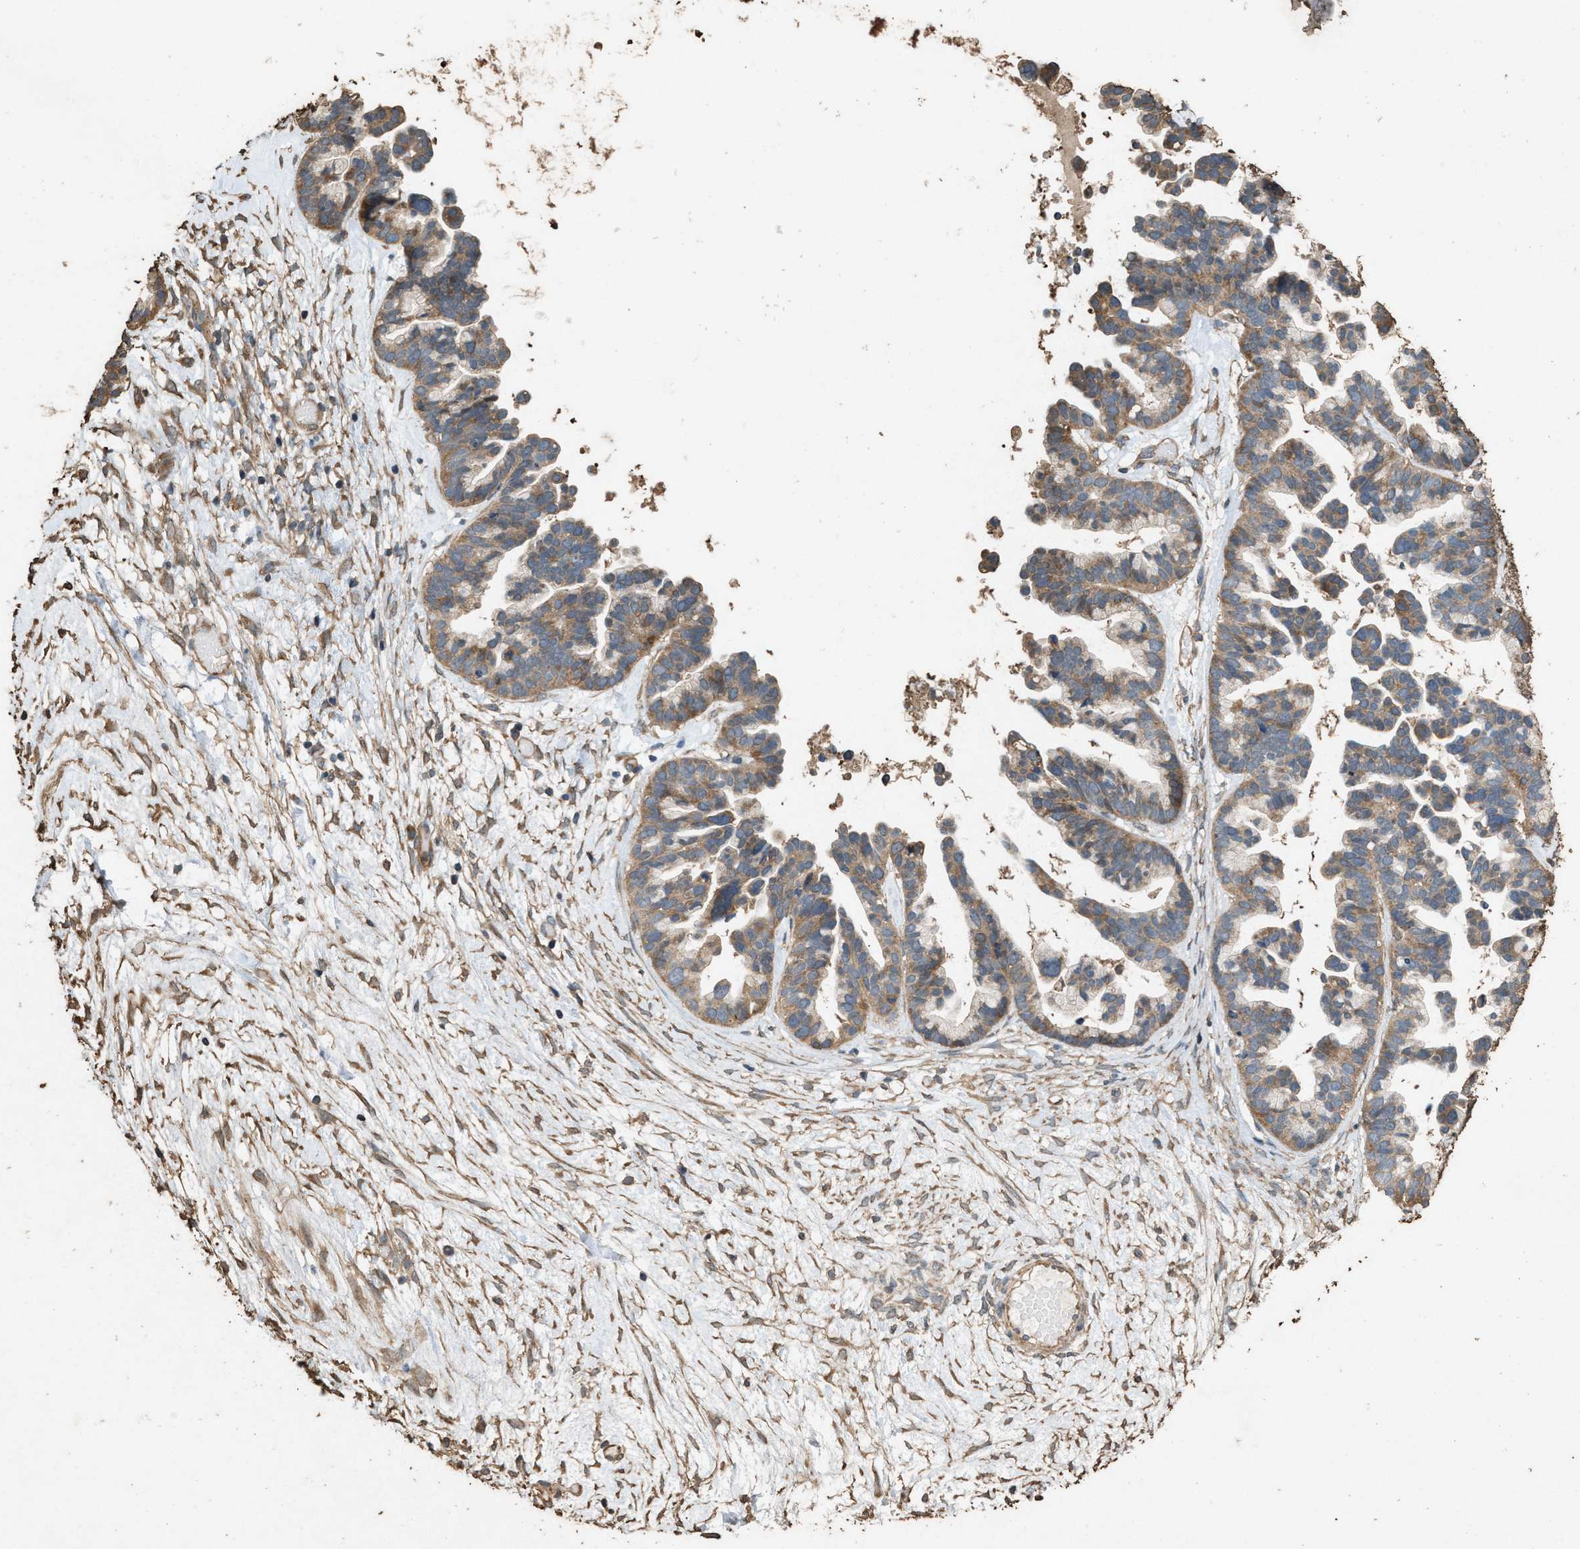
{"staining": {"intensity": "moderate", "quantity": ">75%", "location": "cytoplasmic/membranous"}, "tissue": "ovarian cancer", "cell_type": "Tumor cells", "image_type": "cancer", "snomed": [{"axis": "morphology", "description": "Cystadenocarcinoma, serous, NOS"}, {"axis": "topography", "description": "Ovary"}], "caption": "Protein expression analysis of human ovarian cancer reveals moderate cytoplasmic/membranous expression in about >75% of tumor cells.", "gene": "DCAF7", "patient": {"sex": "female", "age": 56}}